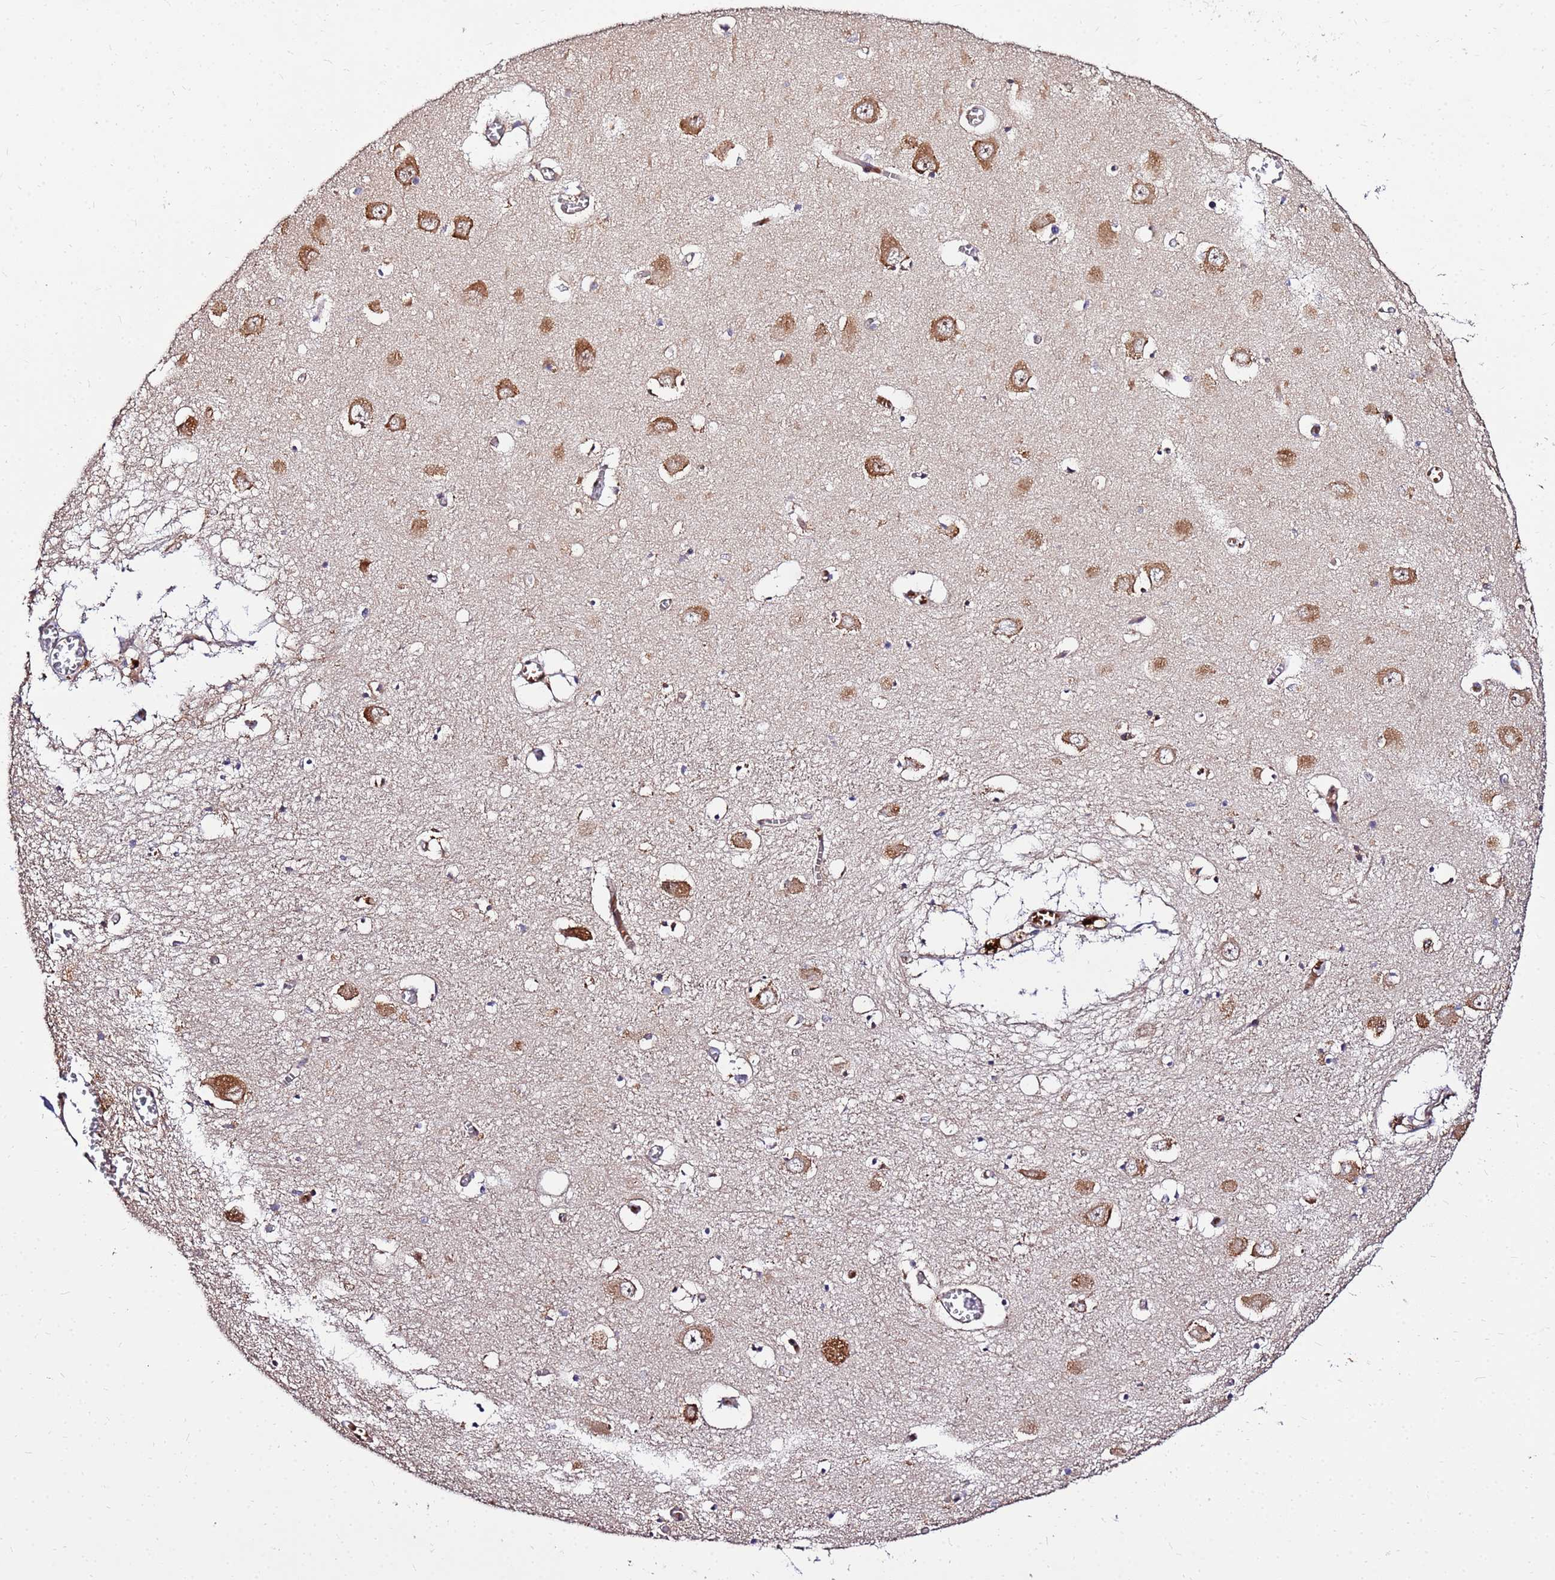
{"staining": {"intensity": "negative", "quantity": "none", "location": "none"}, "tissue": "hippocampus", "cell_type": "Glial cells", "image_type": "normal", "snomed": [{"axis": "morphology", "description": "Normal tissue, NOS"}, {"axis": "topography", "description": "Hippocampus"}], "caption": "The image shows no significant expression in glial cells of hippocampus. (Immunohistochemistry, brightfield microscopy, high magnification).", "gene": "WWC2", "patient": {"sex": "male", "age": 70}}